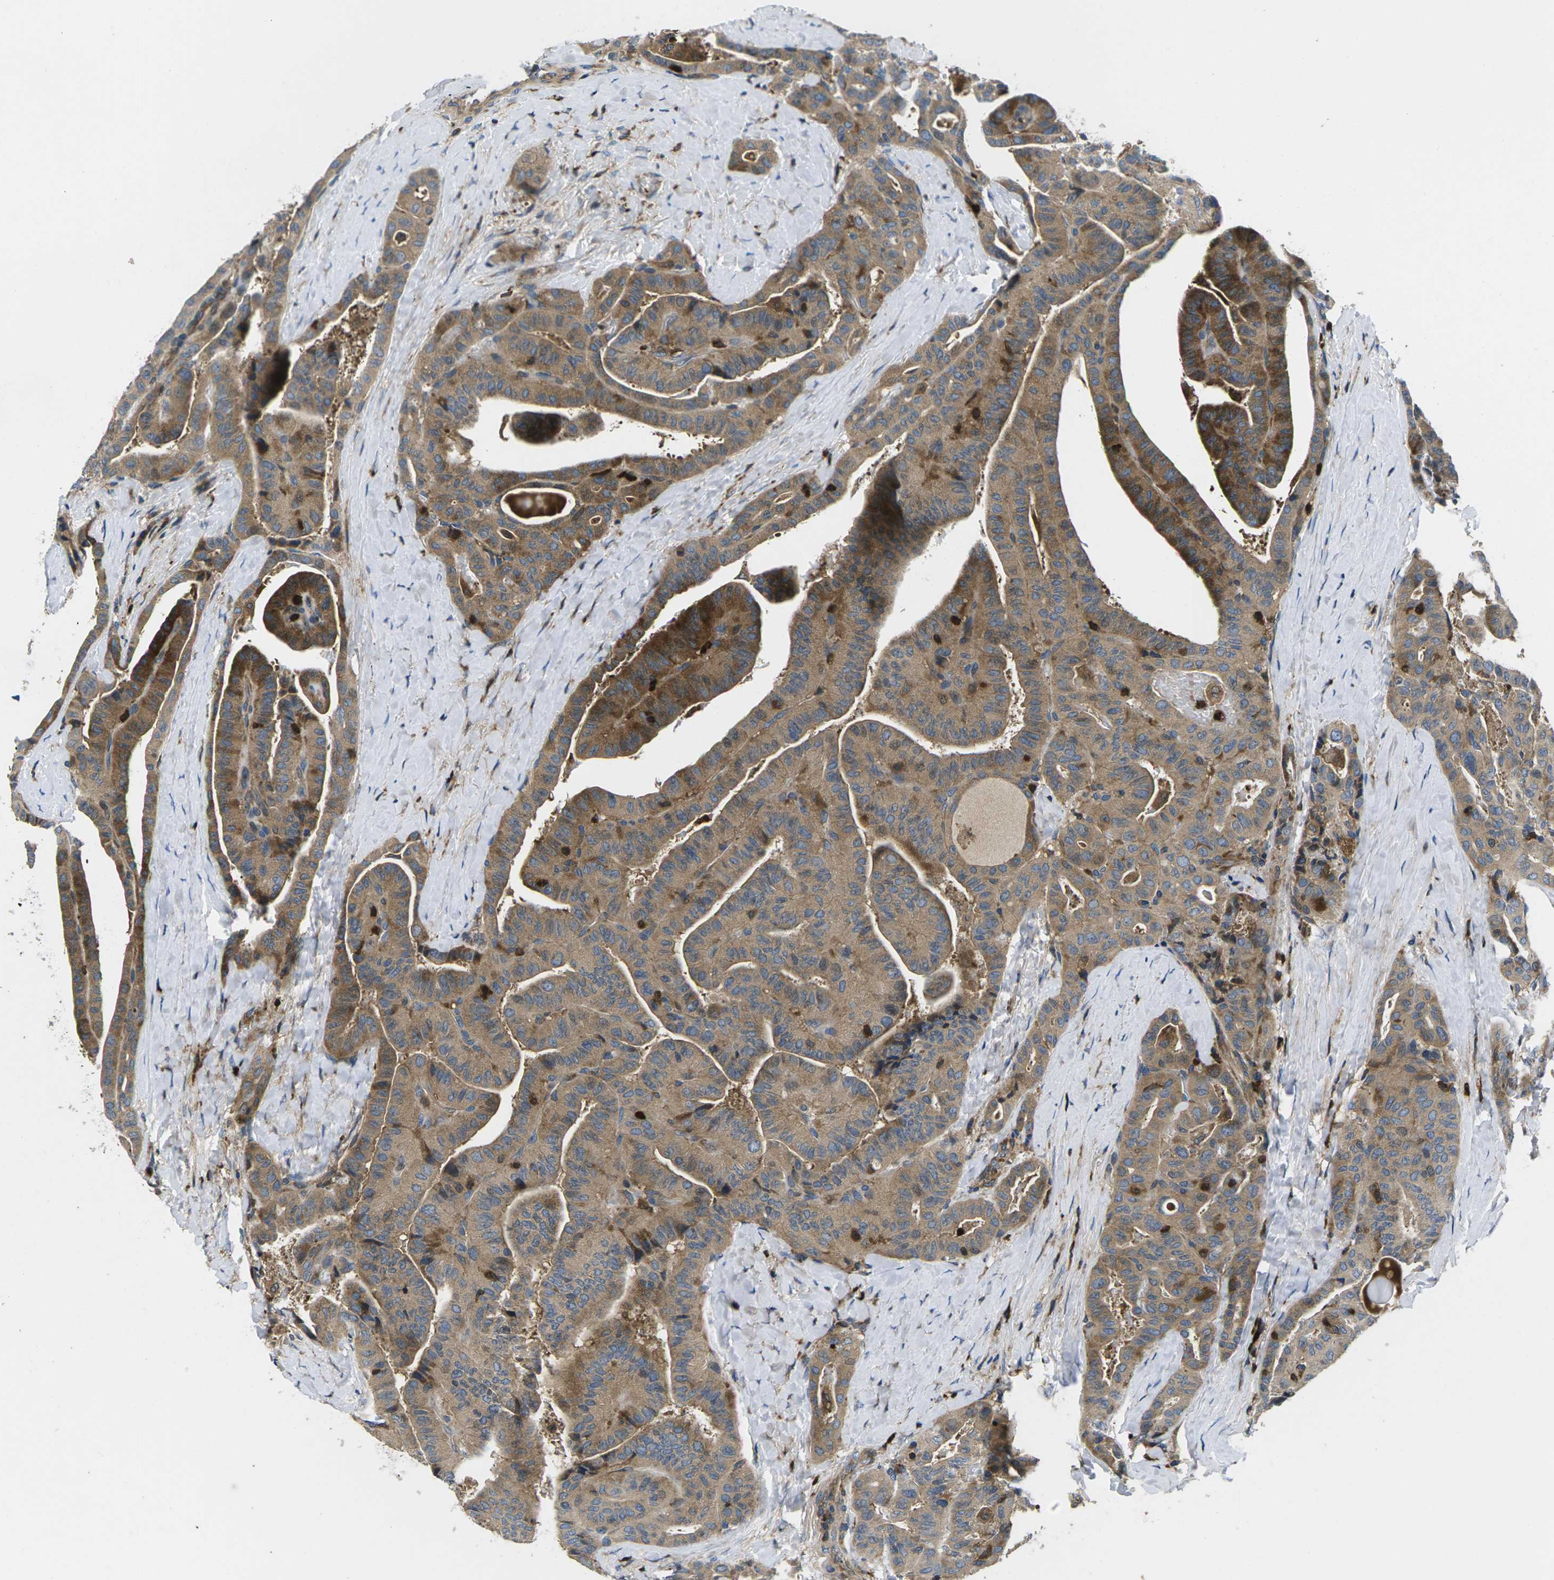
{"staining": {"intensity": "moderate", "quantity": ">75%", "location": "cytoplasmic/membranous"}, "tissue": "thyroid cancer", "cell_type": "Tumor cells", "image_type": "cancer", "snomed": [{"axis": "morphology", "description": "Papillary adenocarcinoma, NOS"}, {"axis": "topography", "description": "Thyroid gland"}], "caption": "Papillary adenocarcinoma (thyroid) stained for a protein reveals moderate cytoplasmic/membranous positivity in tumor cells.", "gene": "PLCE1", "patient": {"sex": "male", "age": 77}}